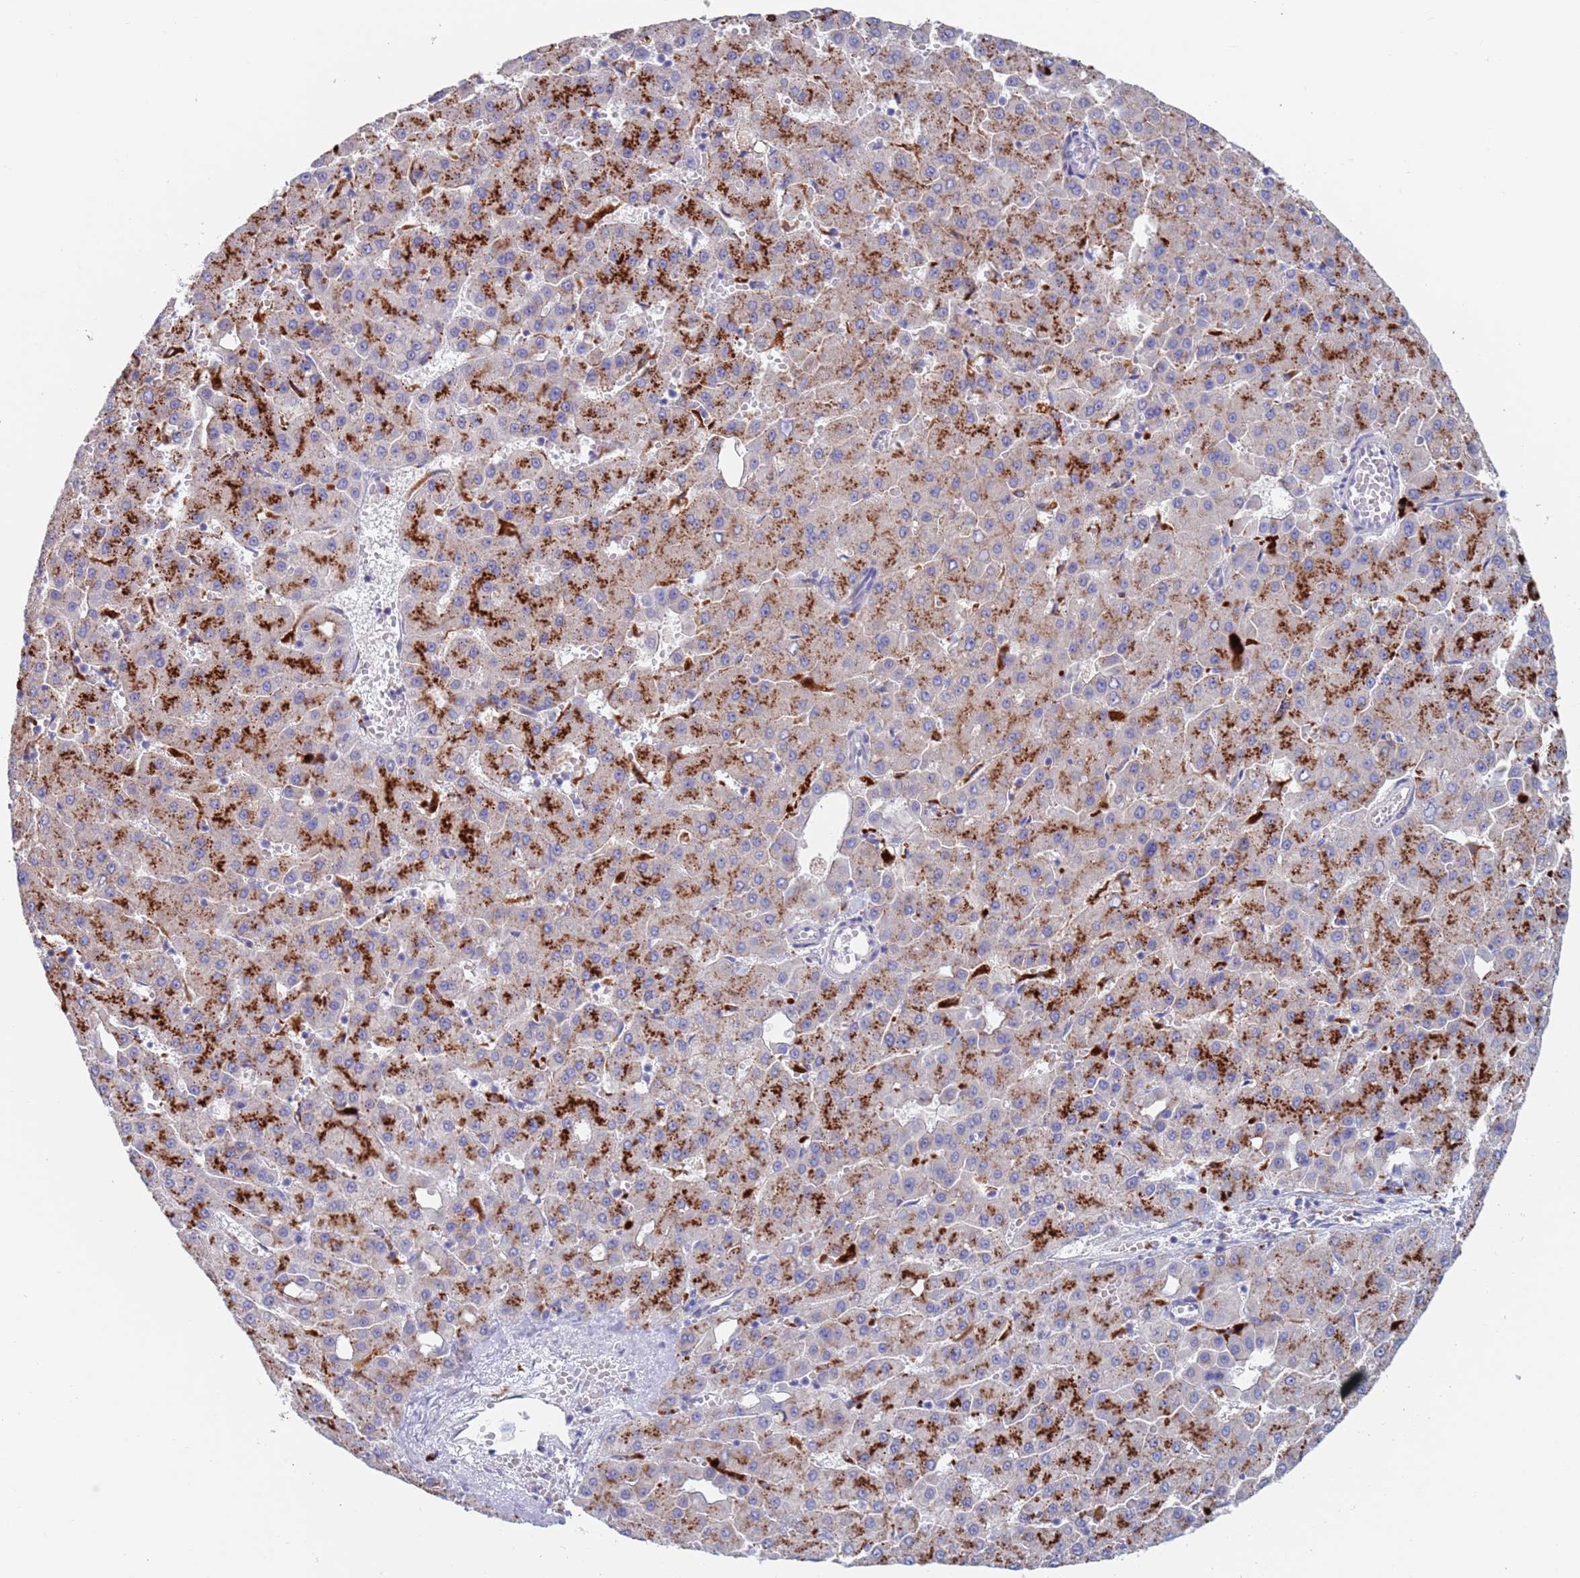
{"staining": {"intensity": "strong", "quantity": "25%-75%", "location": "cytoplasmic/membranous"}, "tissue": "liver cancer", "cell_type": "Tumor cells", "image_type": "cancer", "snomed": [{"axis": "morphology", "description": "Carcinoma, Hepatocellular, NOS"}, {"axis": "topography", "description": "Liver"}], "caption": "Strong cytoplasmic/membranous staining for a protein is appreciated in about 25%-75% of tumor cells of liver hepatocellular carcinoma using immunohistochemistry (IHC).", "gene": "FUCA1", "patient": {"sex": "male", "age": 47}}